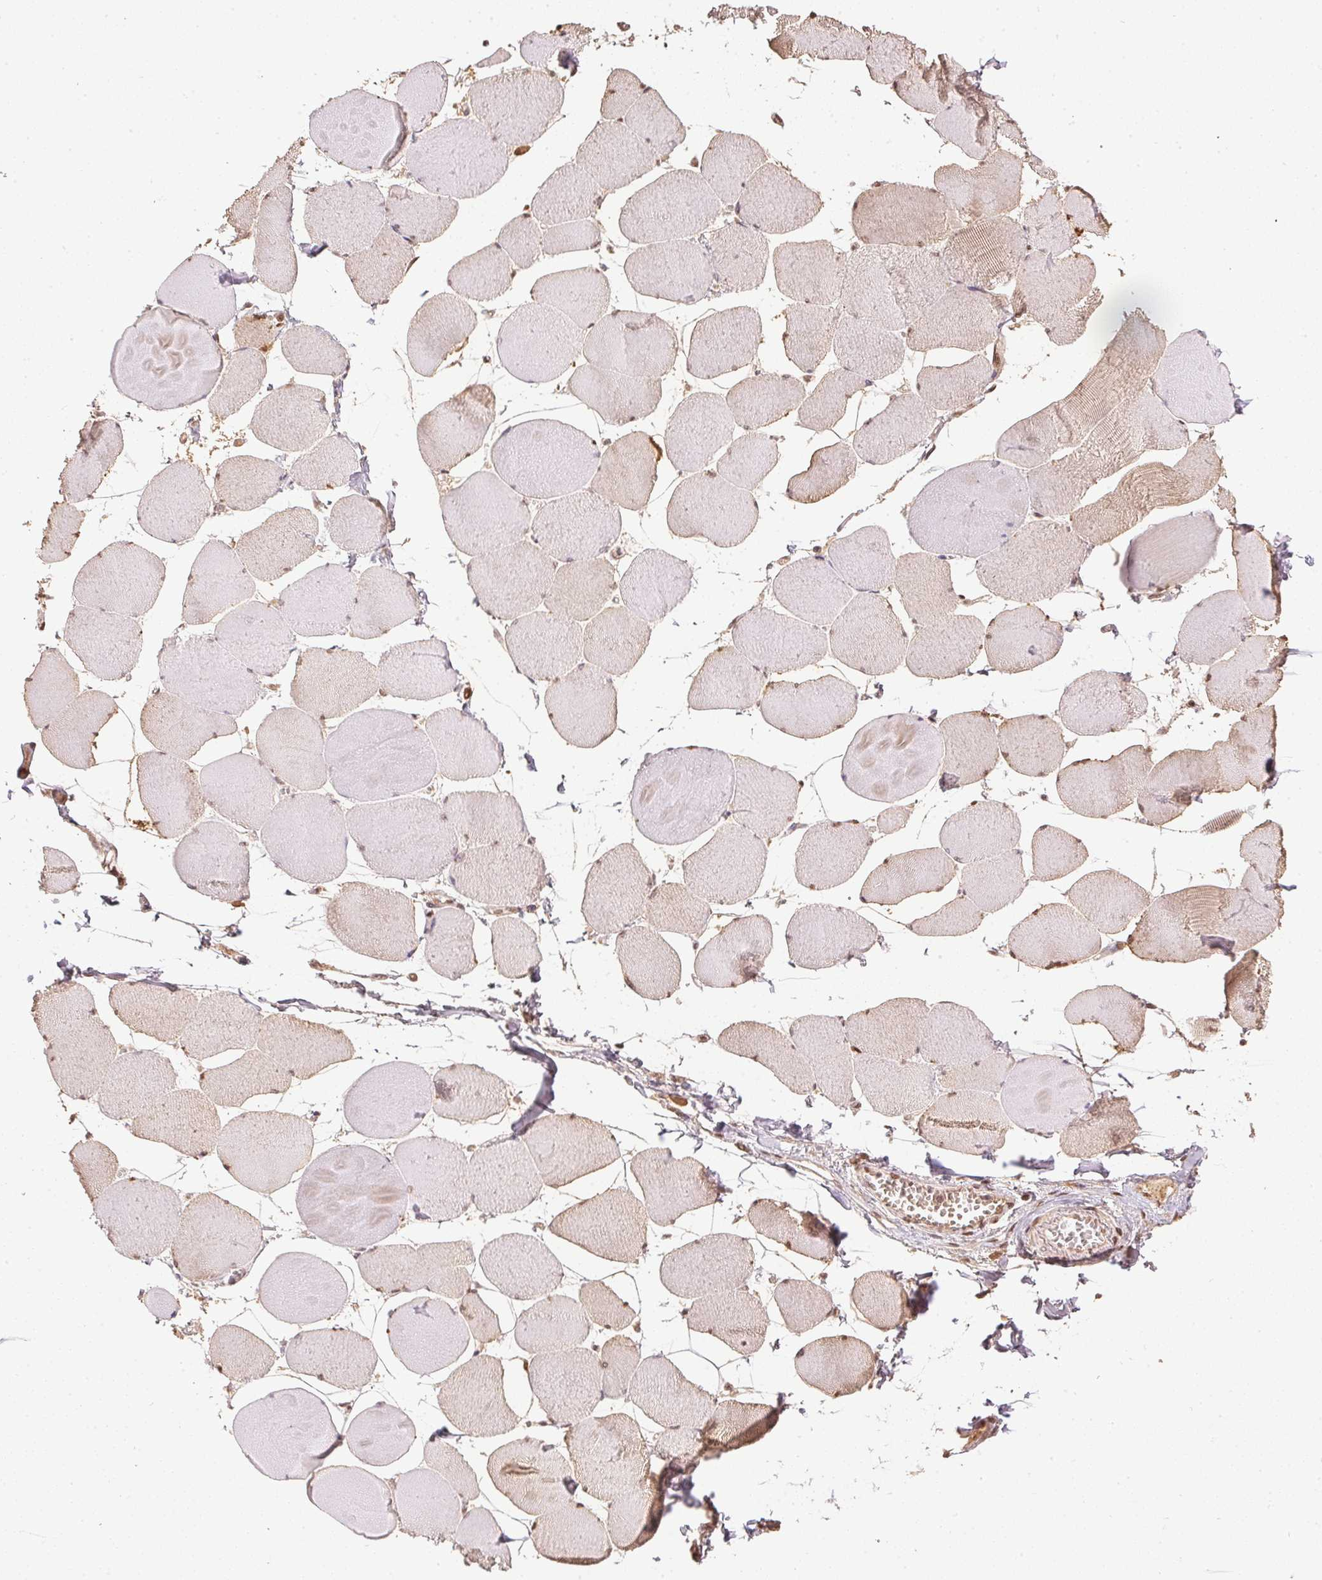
{"staining": {"intensity": "weak", "quantity": "25%-75%", "location": "cytoplasmic/membranous,nuclear"}, "tissue": "skeletal muscle", "cell_type": "Myocytes", "image_type": "normal", "snomed": [{"axis": "morphology", "description": "Normal tissue, NOS"}, {"axis": "topography", "description": "Skeletal muscle"}], "caption": "A low amount of weak cytoplasmic/membranous,nuclear positivity is present in approximately 25%-75% of myocytes in normal skeletal muscle. Ihc stains the protein of interest in brown and the nuclei are stained blue.", "gene": "TPI1", "patient": {"sex": "female", "age": 75}}